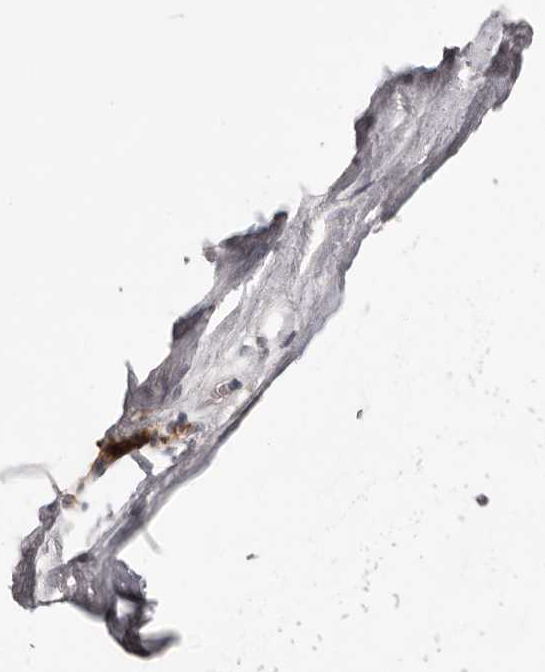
{"staining": {"intensity": "negative", "quantity": "none", "location": "none"}, "tissue": "adipose tissue", "cell_type": "Adipocytes", "image_type": "normal", "snomed": [{"axis": "morphology", "description": "Normal tissue, NOS"}, {"axis": "topography", "description": "Cartilage tissue"}], "caption": "Image shows no protein staining in adipocytes of benign adipose tissue. Nuclei are stained in blue.", "gene": "MMACHC", "patient": {"sex": "female", "age": 63}}